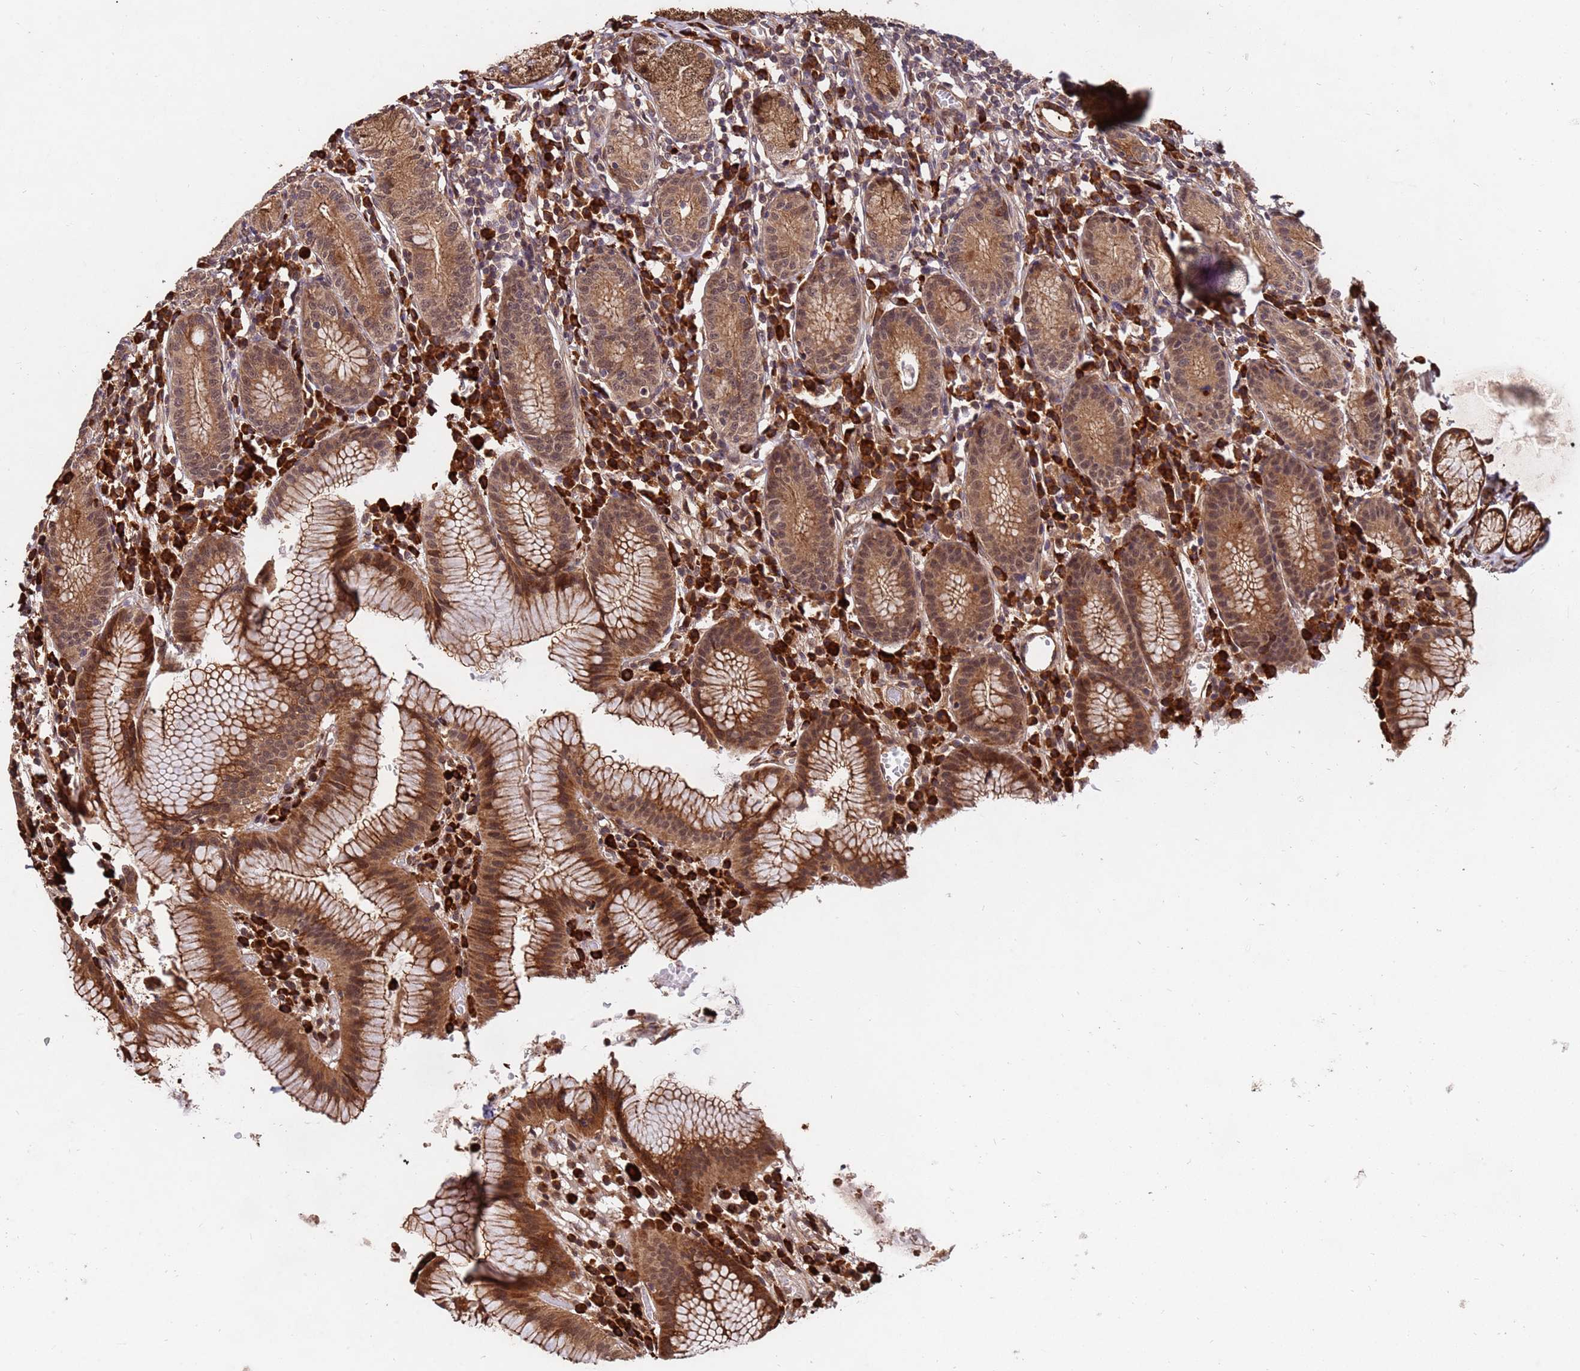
{"staining": {"intensity": "strong", "quantity": ">75%", "location": "cytoplasmic/membranous,nuclear"}, "tissue": "stomach", "cell_type": "Glandular cells", "image_type": "normal", "snomed": [{"axis": "morphology", "description": "Normal tissue, NOS"}, {"axis": "topography", "description": "Stomach"}], "caption": "Immunohistochemistry (IHC) staining of unremarkable stomach, which exhibits high levels of strong cytoplasmic/membranous,nuclear positivity in approximately >75% of glandular cells indicating strong cytoplasmic/membranous,nuclear protein staining. The staining was performed using DAB (brown) for protein detection and nuclei were counterstained in hematoxylin (blue).", "gene": "ZNF619", "patient": {"sex": "male", "age": 55}}